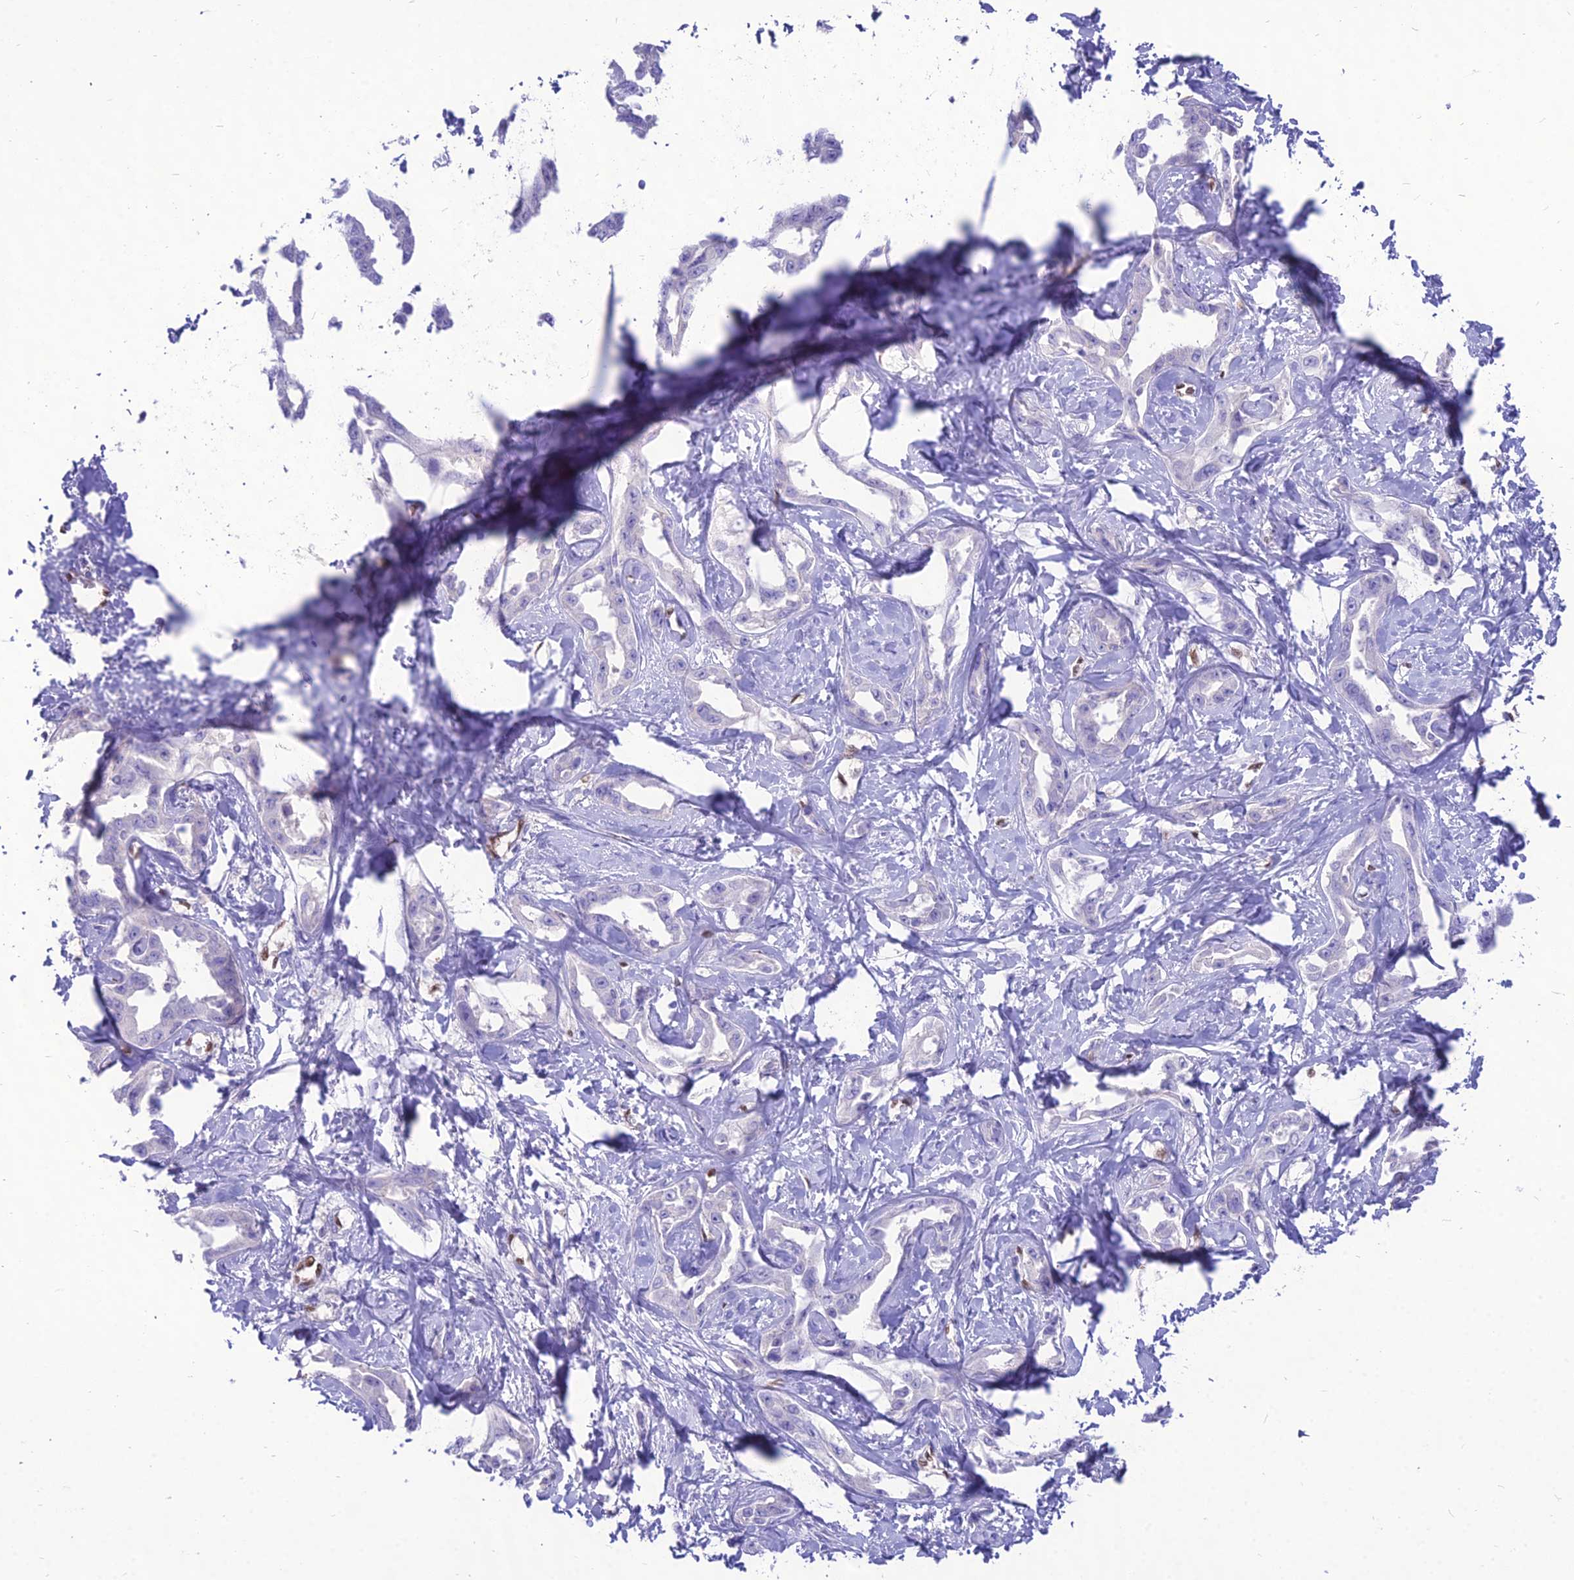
{"staining": {"intensity": "negative", "quantity": "none", "location": "none"}, "tissue": "liver cancer", "cell_type": "Tumor cells", "image_type": "cancer", "snomed": [{"axis": "morphology", "description": "Cholangiocarcinoma"}, {"axis": "topography", "description": "Liver"}], "caption": "This histopathology image is of cholangiocarcinoma (liver) stained with immunohistochemistry (IHC) to label a protein in brown with the nuclei are counter-stained blue. There is no staining in tumor cells. Nuclei are stained in blue.", "gene": "NOVA2", "patient": {"sex": "male", "age": 59}}